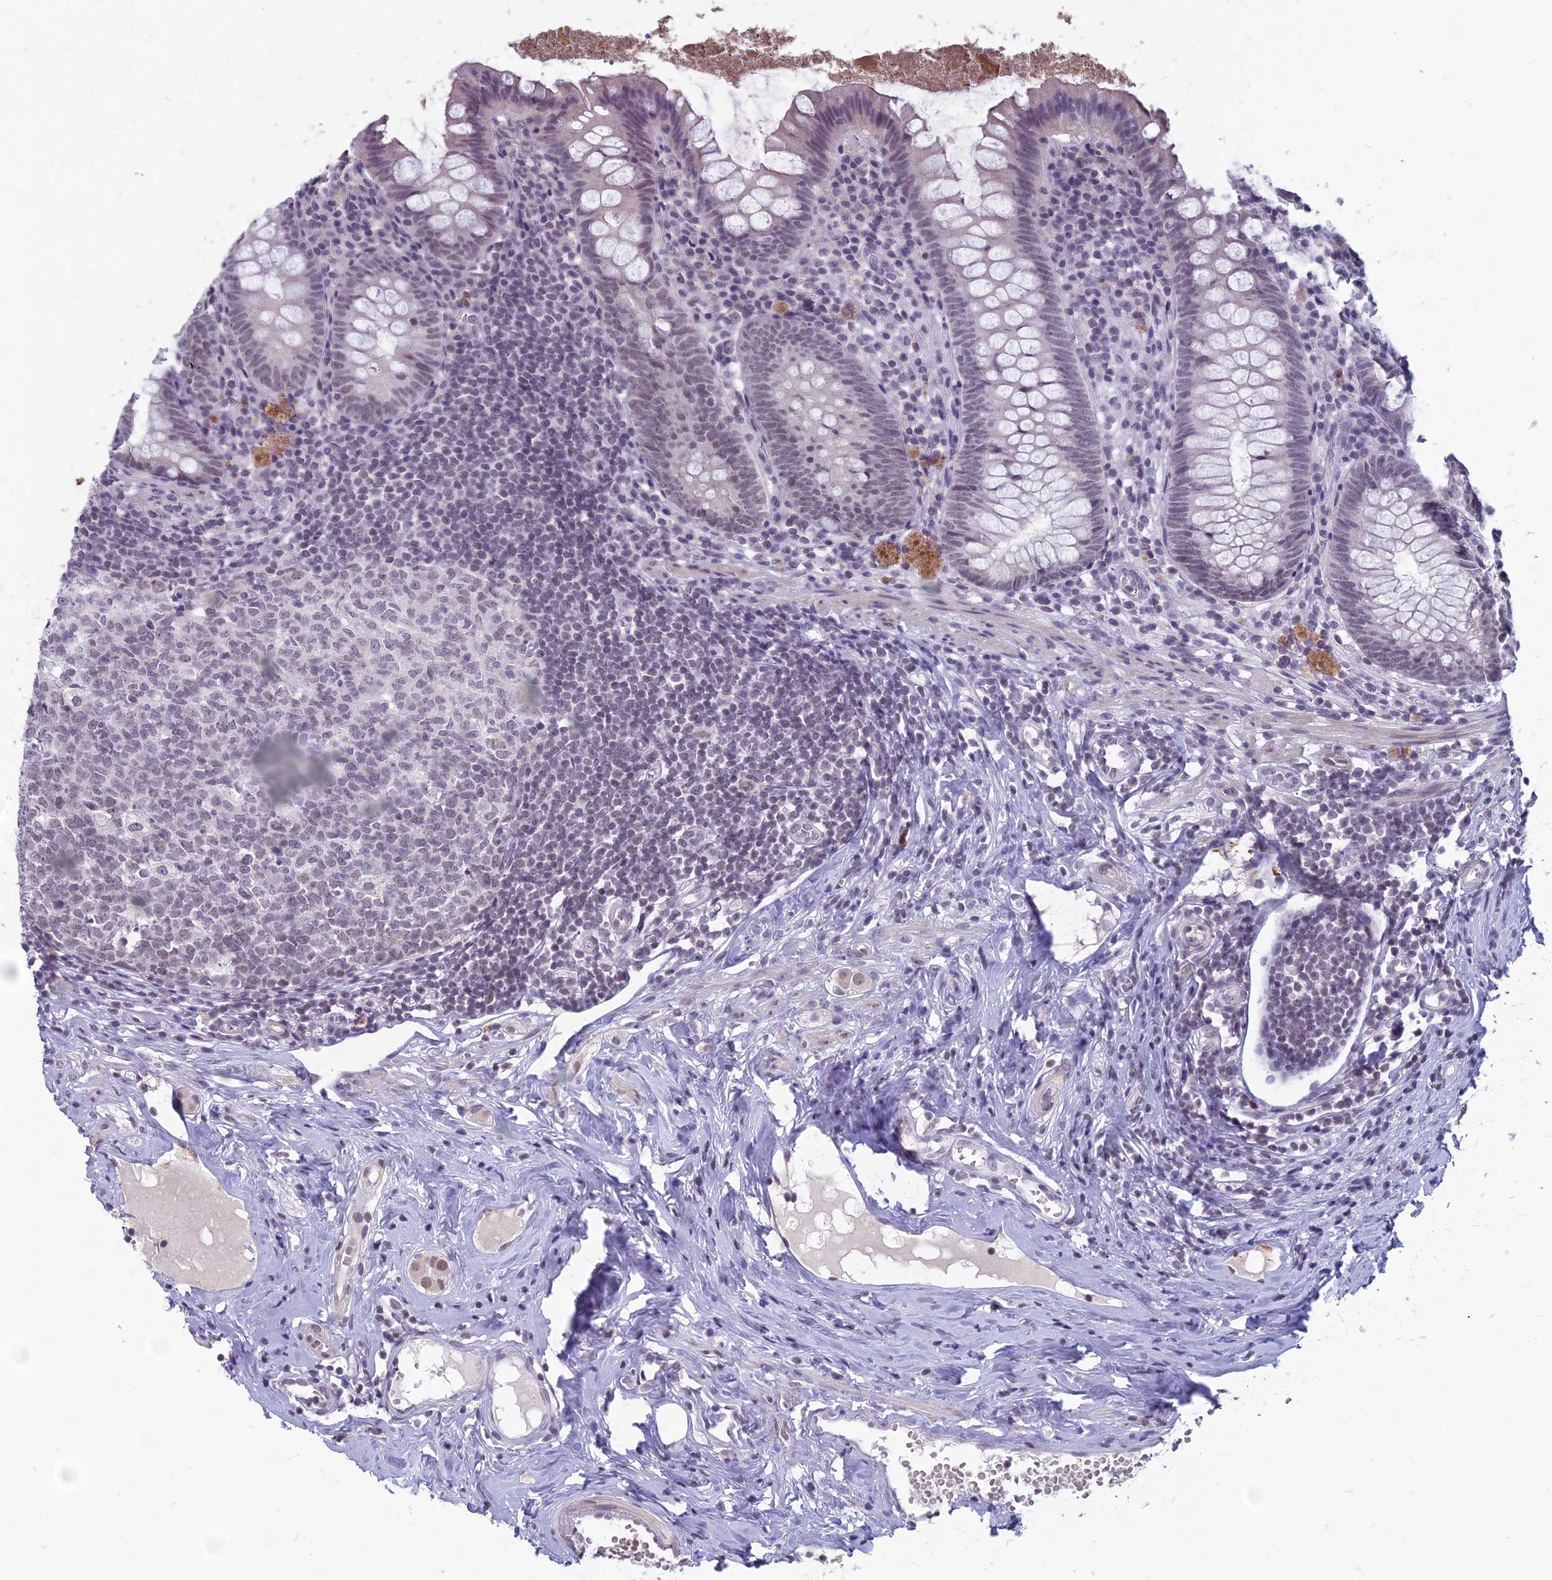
{"staining": {"intensity": "weak", "quantity": "<25%", "location": "nuclear"}, "tissue": "appendix", "cell_type": "Glandular cells", "image_type": "normal", "snomed": [{"axis": "morphology", "description": "Normal tissue, NOS"}, {"axis": "topography", "description": "Appendix"}], "caption": "Immunohistochemistry of unremarkable appendix reveals no expression in glandular cells.", "gene": "KAT7", "patient": {"sex": "female", "age": 51}}